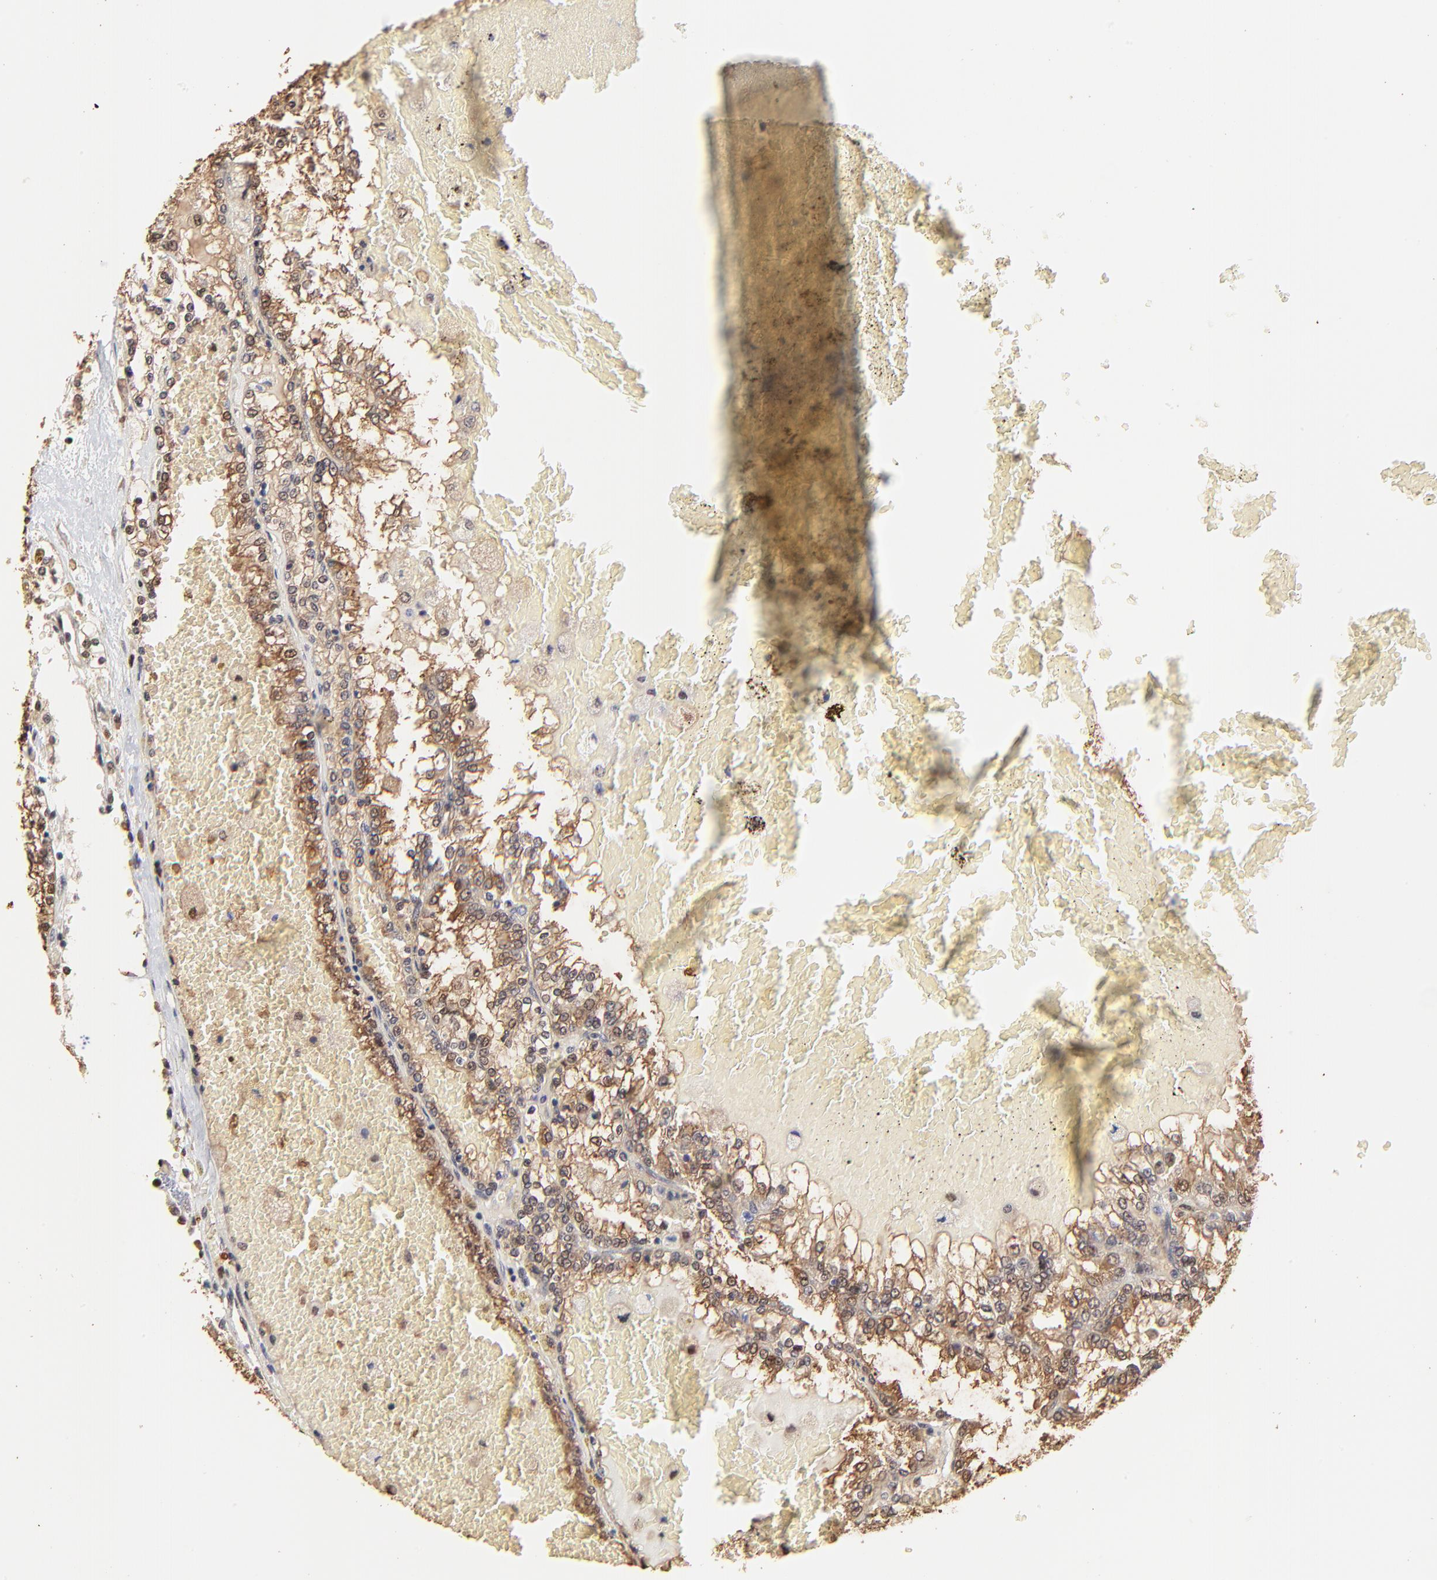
{"staining": {"intensity": "moderate", "quantity": "25%-75%", "location": "cytoplasmic/membranous,nuclear"}, "tissue": "renal cancer", "cell_type": "Tumor cells", "image_type": "cancer", "snomed": [{"axis": "morphology", "description": "Adenocarcinoma, NOS"}, {"axis": "topography", "description": "Kidney"}], "caption": "Protein analysis of renal cancer (adenocarcinoma) tissue demonstrates moderate cytoplasmic/membranous and nuclear positivity in approximately 25%-75% of tumor cells.", "gene": "BIRC5", "patient": {"sex": "female", "age": 56}}